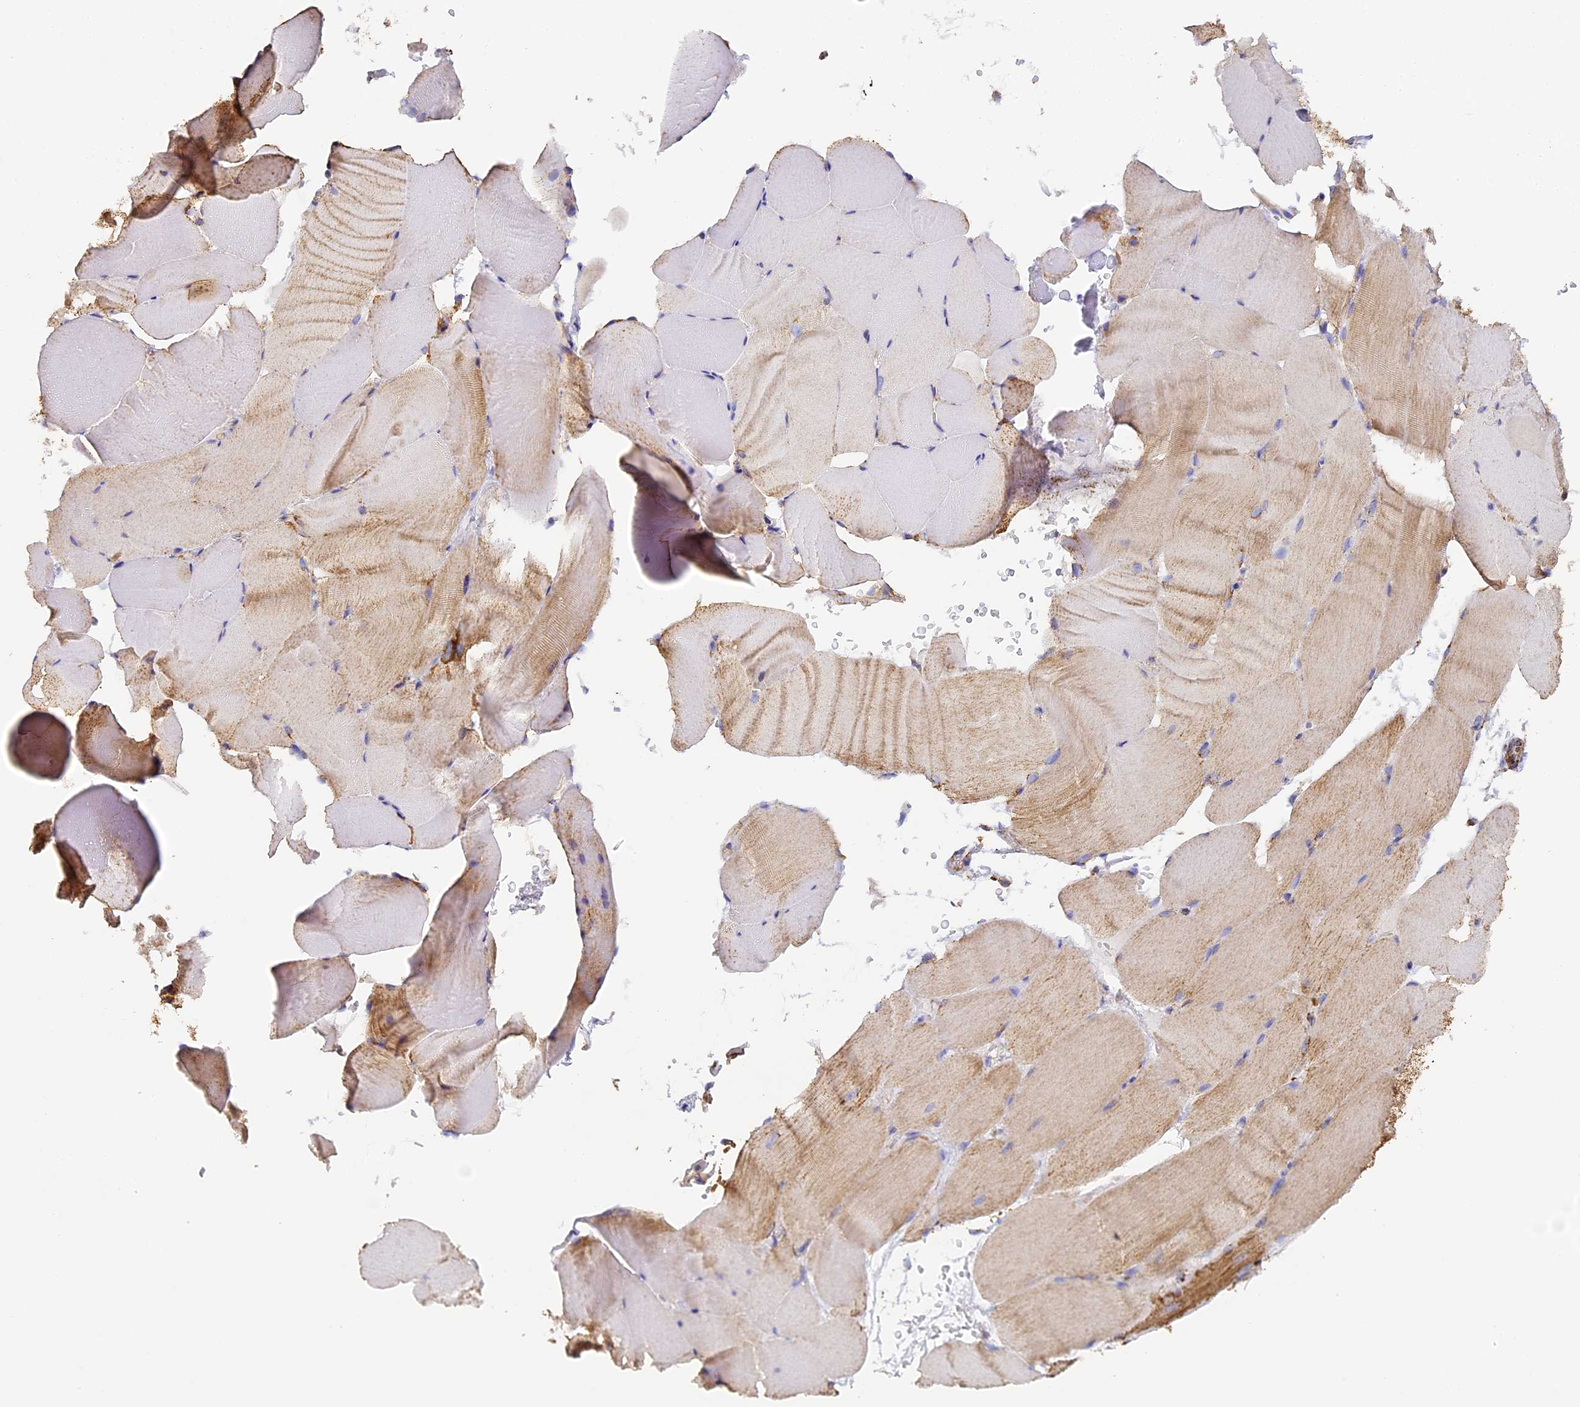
{"staining": {"intensity": "weak", "quantity": "25%-75%", "location": "cytoplasmic/membranous"}, "tissue": "skeletal muscle", "cell_type": "Myocytes", "image_type": "normal", "snomed": [{"axis": "morphology", "description": "Normal tissue, NOS"}, {"axis": "topography", "description": "Skeletal muscle"}, {"axis": "topography", "description": "Parathyroid gland"}], "caption": "A low amount of weak cytoplasmic/membranous positivity is appreciated in about 25%-75% of myocytes in benign skeletal muscle. The protein of interest is shown in brown color, while the nuclei are stained blue.", "gene": "STK17A", "patient": {"sex": "female", "age": 37}}